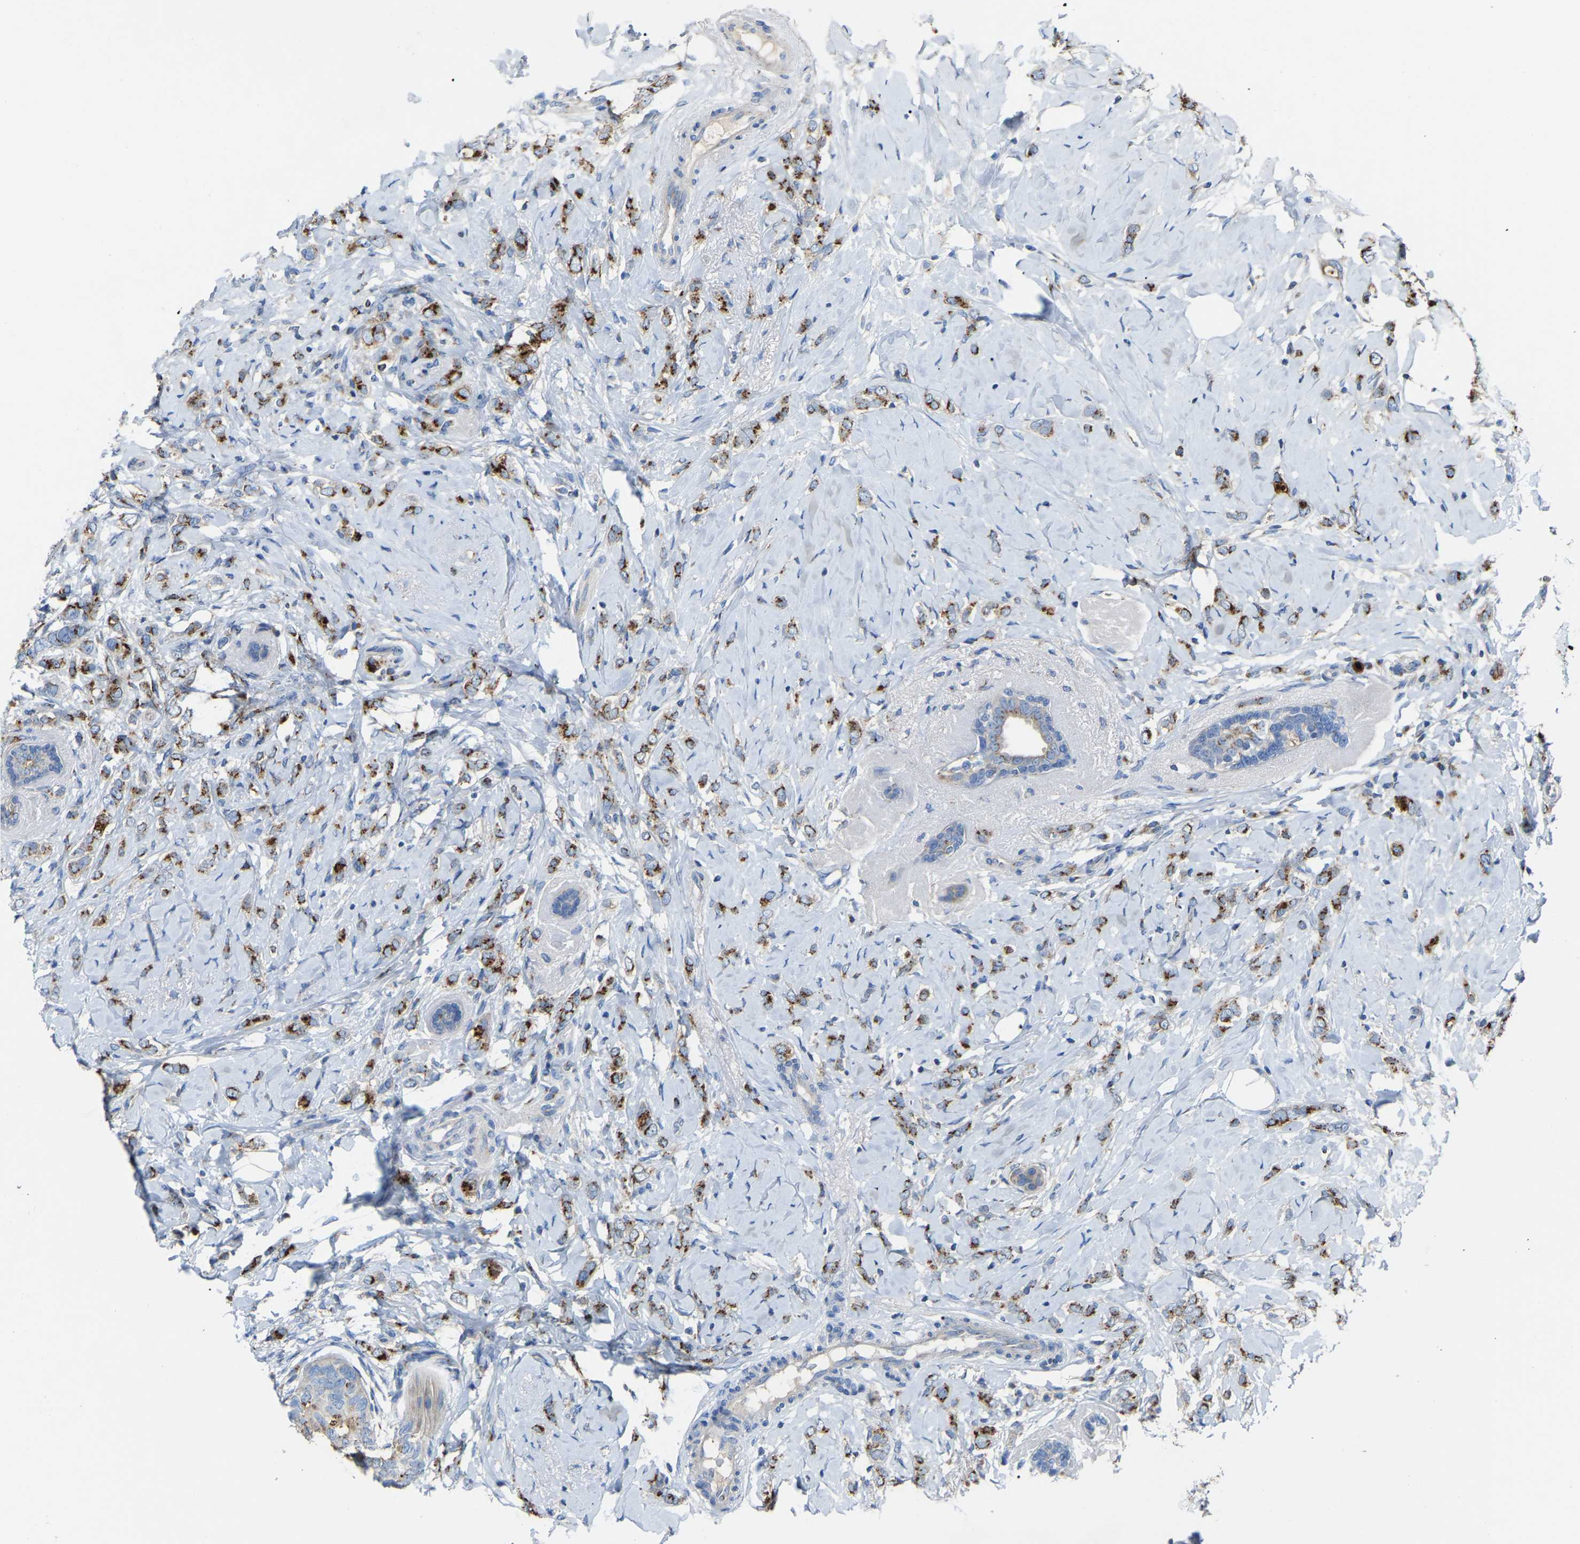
{"staining": {"intensity": "strong", "quantity": ">75%", "location": "cytoplasmic/membranous"}, "tissue": "breast cancer", "cell_type": "Tumor cells", "image_type": "cancer", "snomed": [{"axis": "morphology", "description": "Normal tissue, NOS"}, {"axis": "morphology", "description": "Lobular carcinoma"}, {"axis": "topography", "description": "Breast"}], "caption": "DAB immunohistochemical staining of breast lobular carcinoma displays strong cytoplasmic/membranous protein positivity in about >75% of tumor cells.", "gene": "CANT1", "patient": {"sex": "female", "age": 47}}